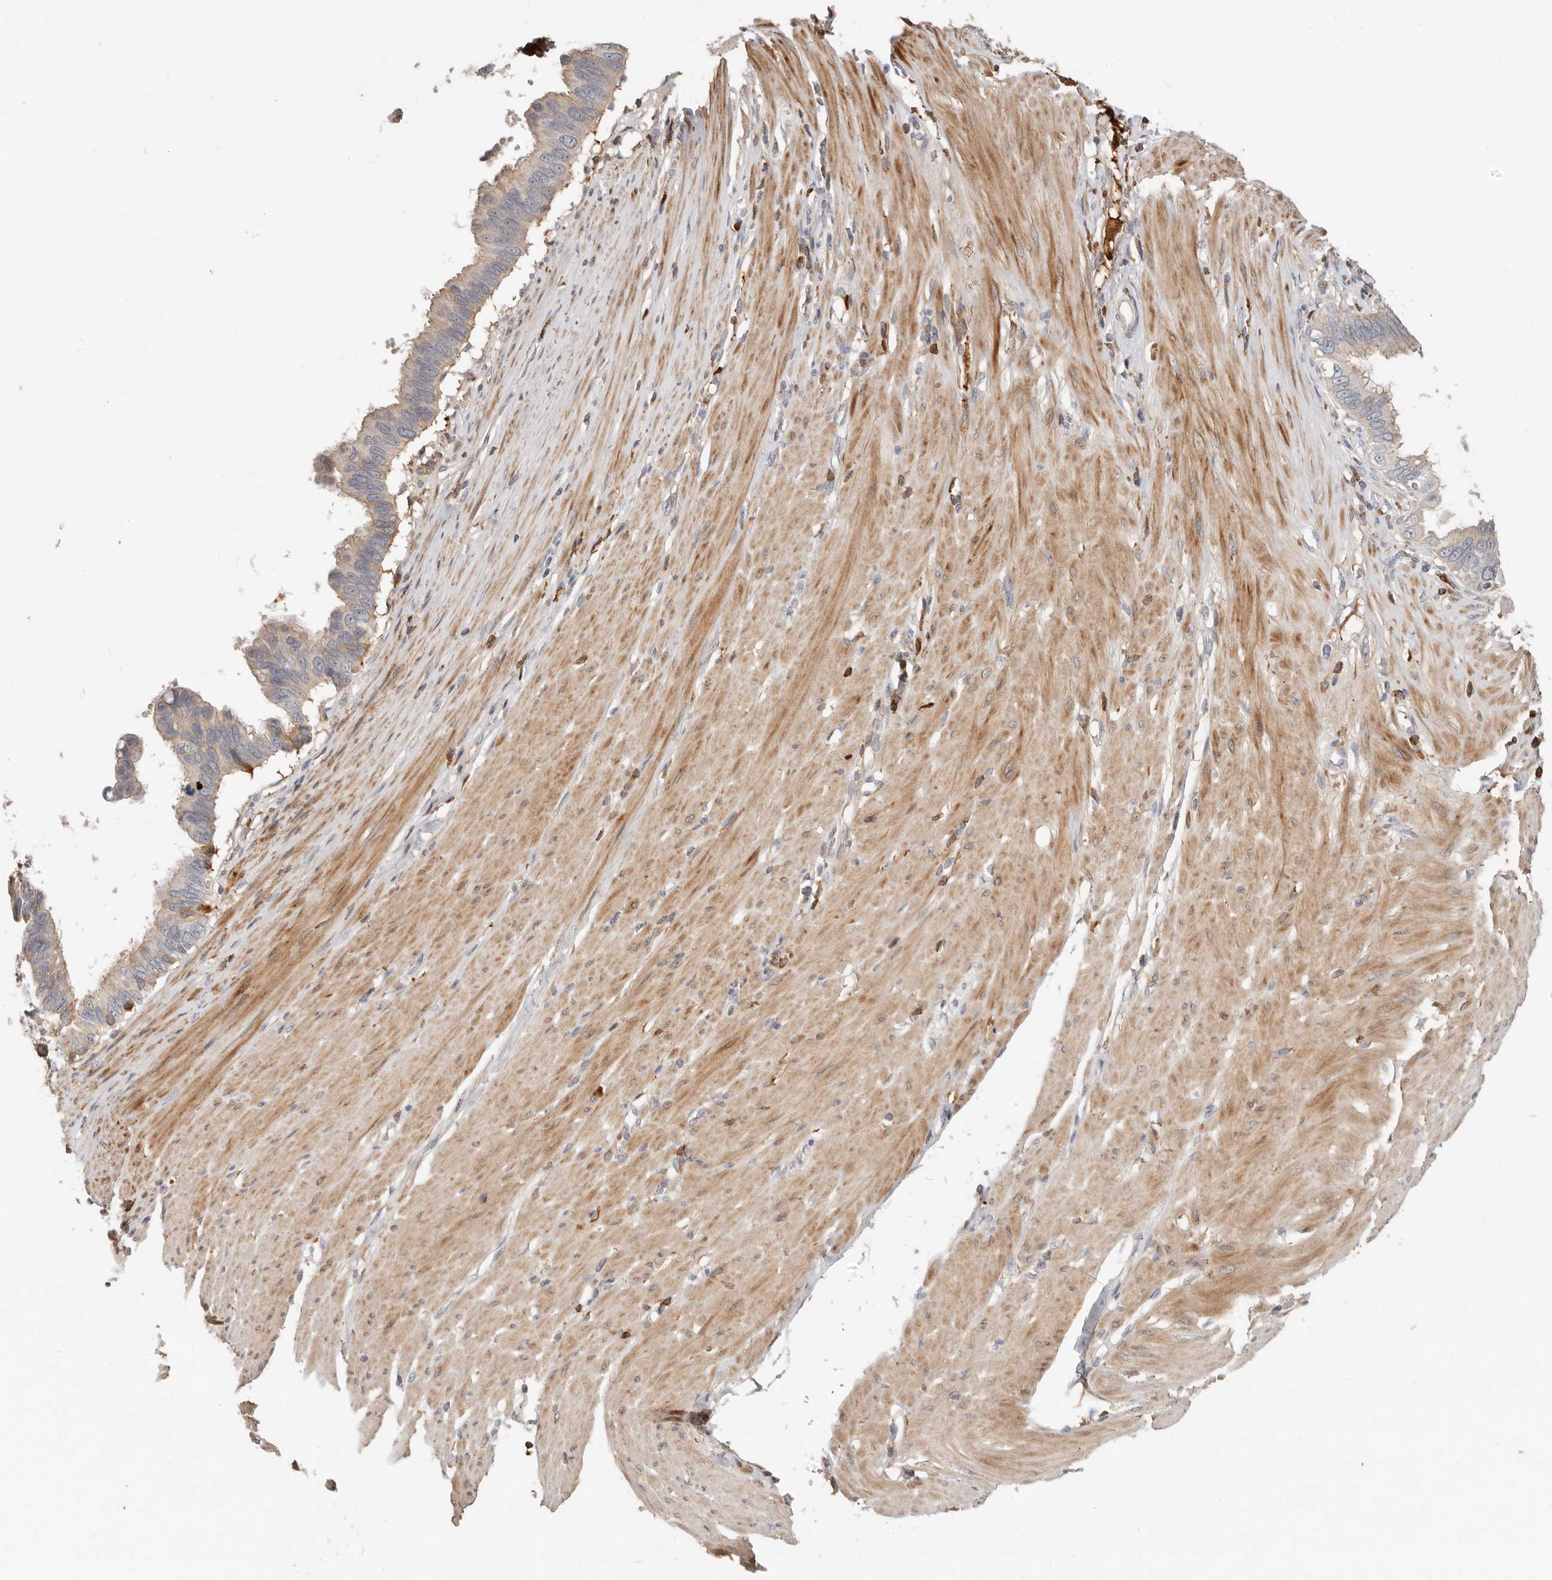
{"staining": {"intensity": "weak", "quantity": "25%-75%", "location": "cytoplasmic/membranous"}, "tissue": "pancreatic cancer", "cell_type": "Tumor cells", "image_type": "cancer", "snomed": [{"axis": "morphology", "description": "Adenocarcinoma, NOS"}, {"axis": "topography", "description": "Pancreas"}], "caption": "Protein staining of adenocarcinoma (pancreatic) tissue exhibits weak cytoplasmic/membranous expression in about 25%-75% of tumor cells.", "gene": "MTFR2", "patient": {"sex": "female", "age": 56}}